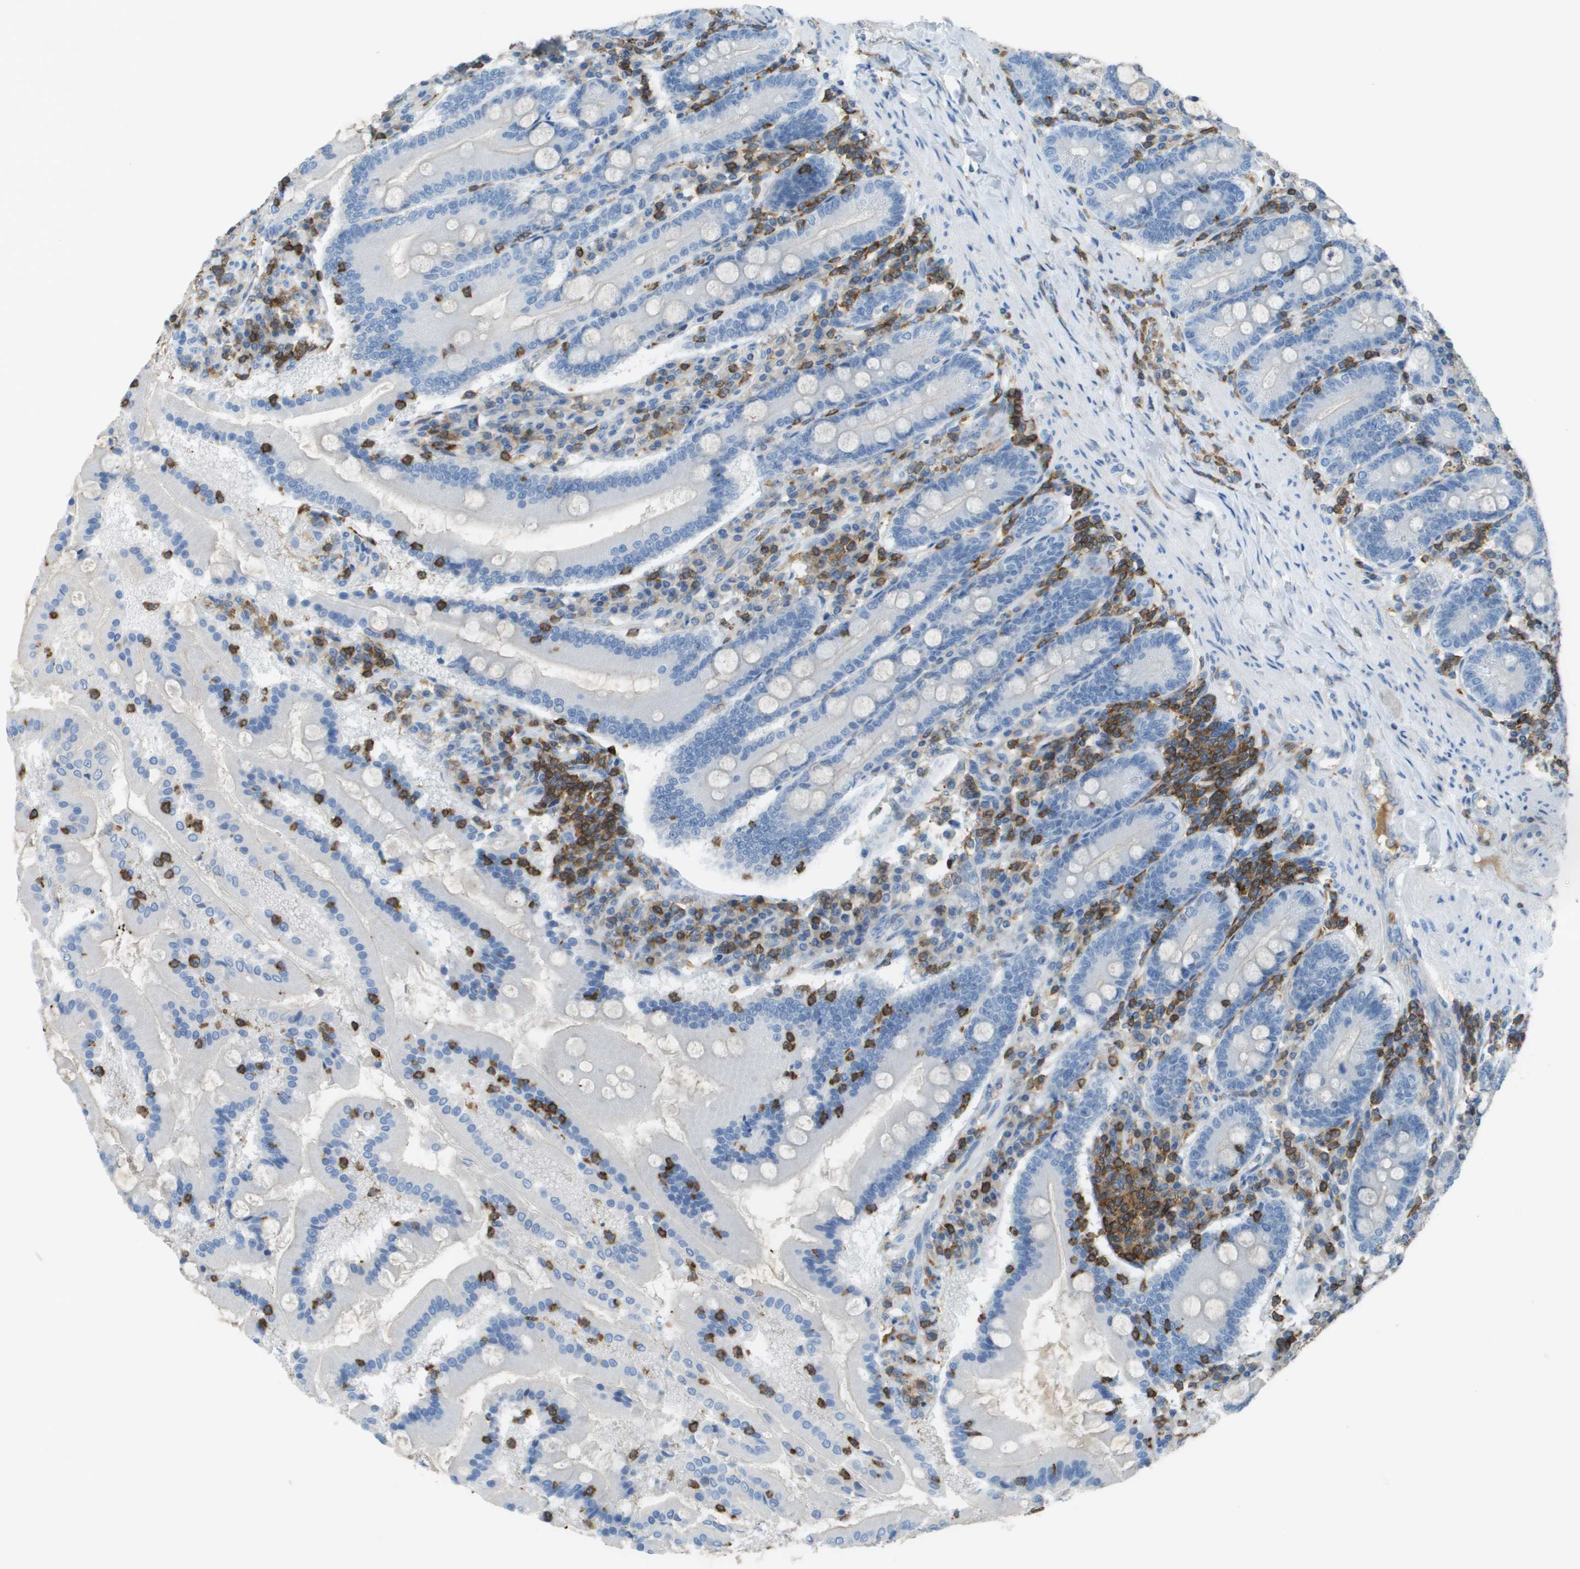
{"staining": {"intensity": "negative", "quantity": "none", "location": "none"}, "tissue": "duodenum", "cell_type": "Glandular cells", "image_type": "normal", "snomed": [{"axis": "morphology", "description": "Normal tissue, NOS"}, {"axis": "topography", "description": "Duodenum"}], "caption": "This is a photomicrograph of immunohistochemistry (IHC) staining of normal duodenum, which shows no expression in glandular cells.", "gene": "APBB1IP", "patient": {"sex": "male", "age": 50}}